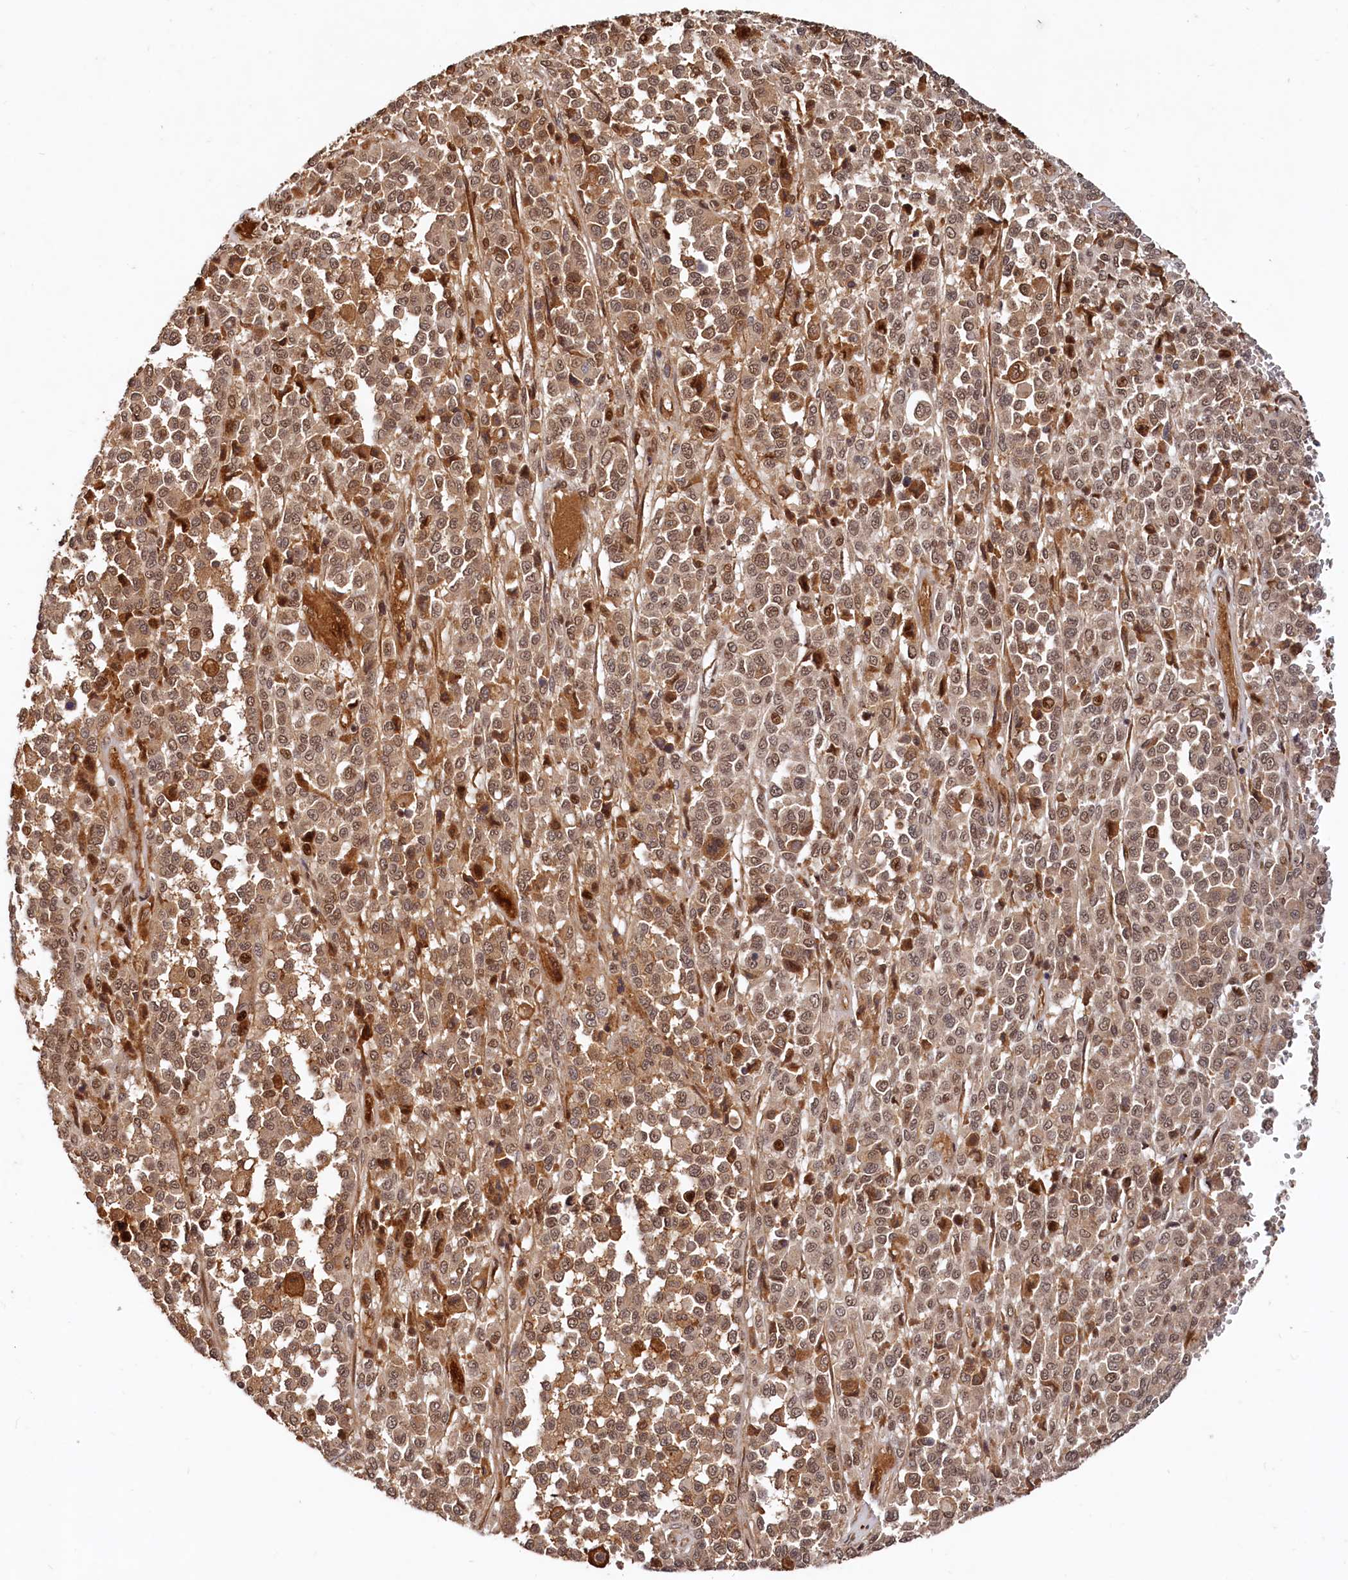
{"staining": {"intensity": "moderate", "quantity": ">75%", "location": "nuclear"}, "tissue": "melanoma", "cell_type": "Tumor cells", "image_type": "cancer", "snomed": [{"axis": "morphology", "description": "Malignant melanoma, Metastatic site"}, {"axis": "topography", "description": "Pancreas"}], "caption": "Moderate nuclear protein staining is present in approximately >75% of tumor cells in malignant melanoma (metastatic site).", "gene": "TRAPPC4", "patient": {"sex": "female", "age": 30}}